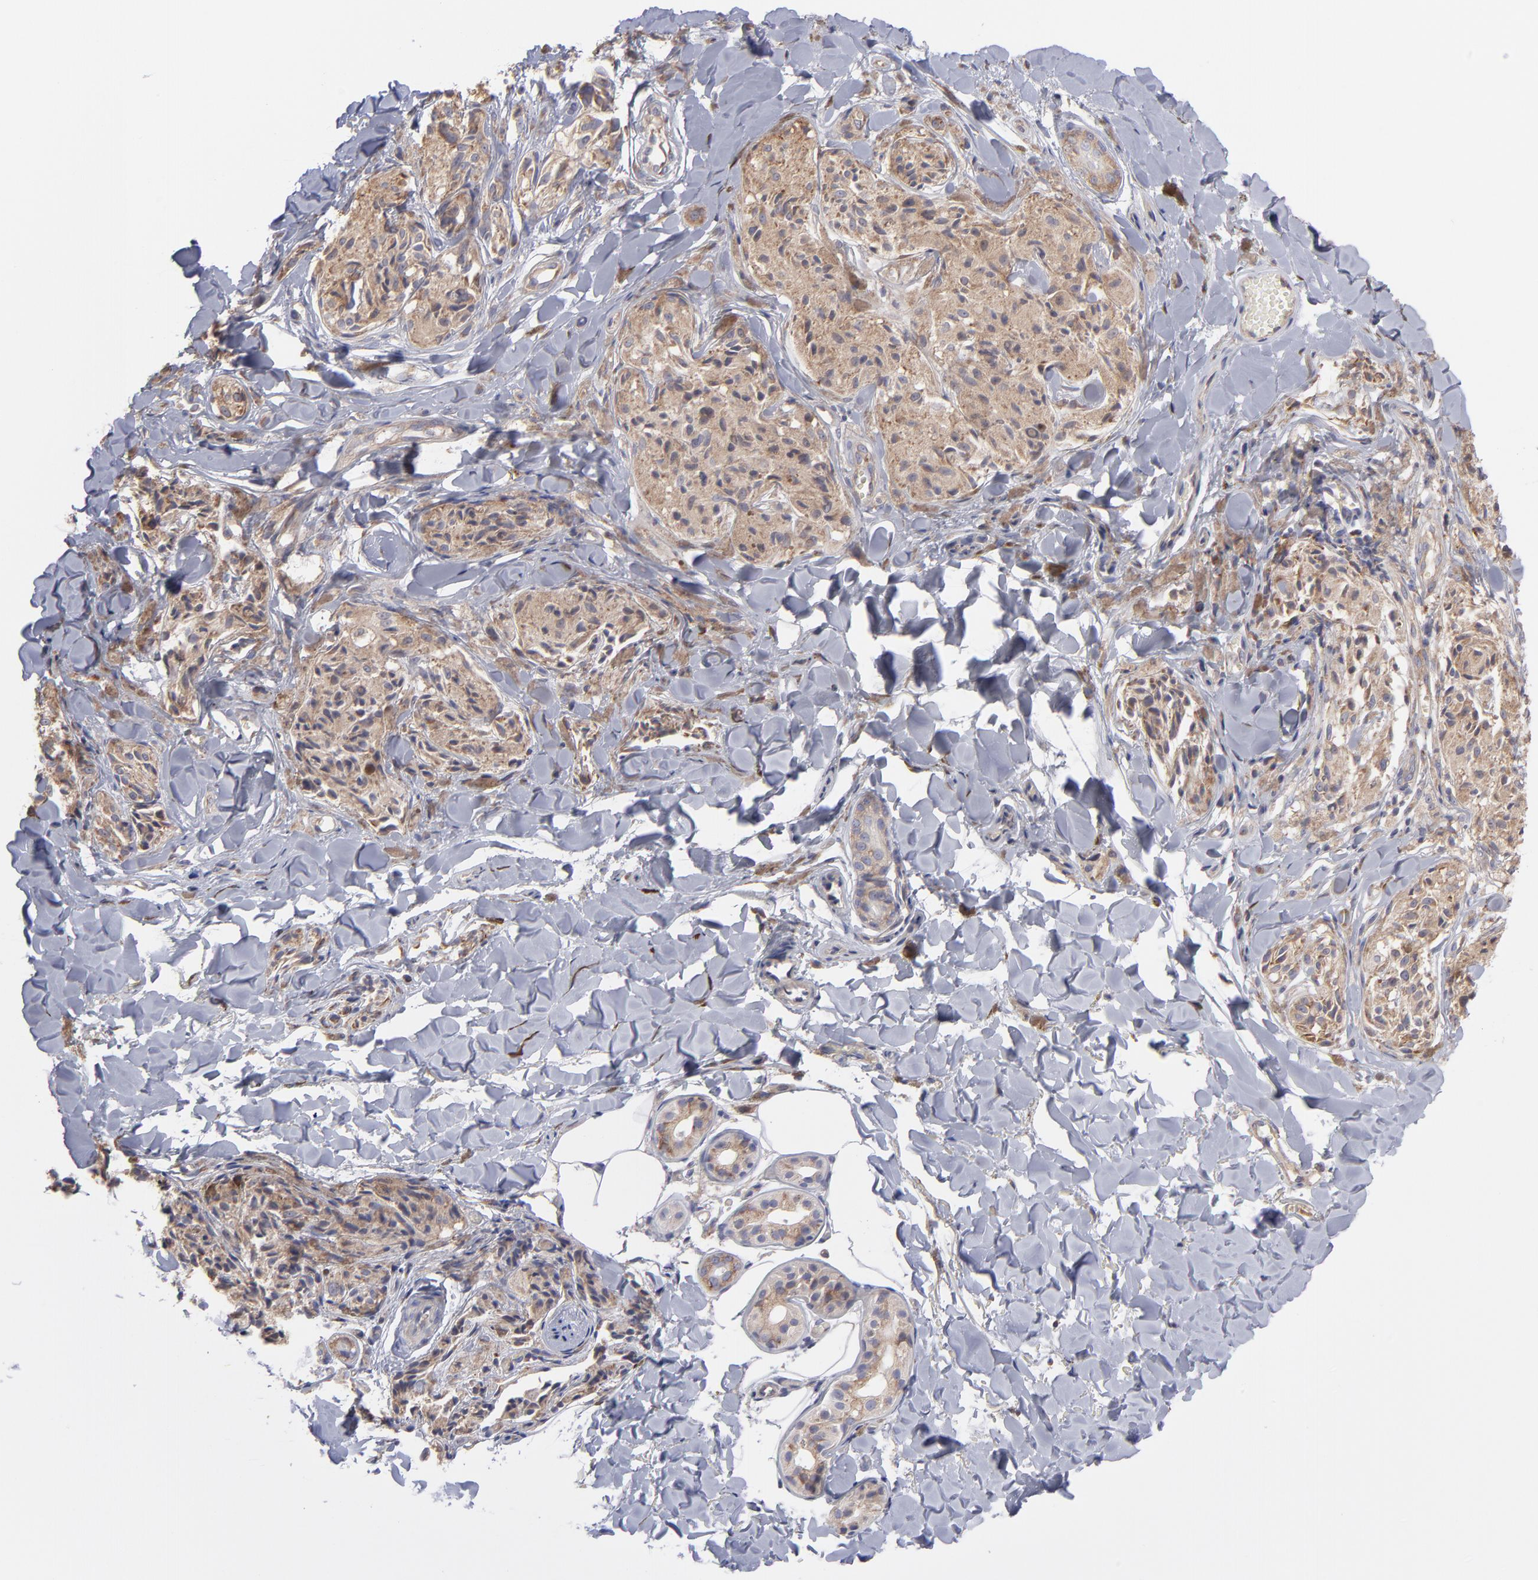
{"staining": {"intensity": "weak", "quantity": ">75%", "location": "cytoplasmic/membranous"}, "tissue": "melanoma", "cell_type": "Tumor cells", "image_type": "cancer", "snomed": [{"axis": "morphology", "description": "Malignant melanoma, Metastatic site"}, {"axis": "topography", "description": "Skin"}], "caption": "This is an image of IHC staining of malignant melanoma (metastatic site), which shows weak staining in the cytoplasmic/membranous of tumor cells.", "gene": "RPLP0", "patient": {"sex": "female", "age": 66}}